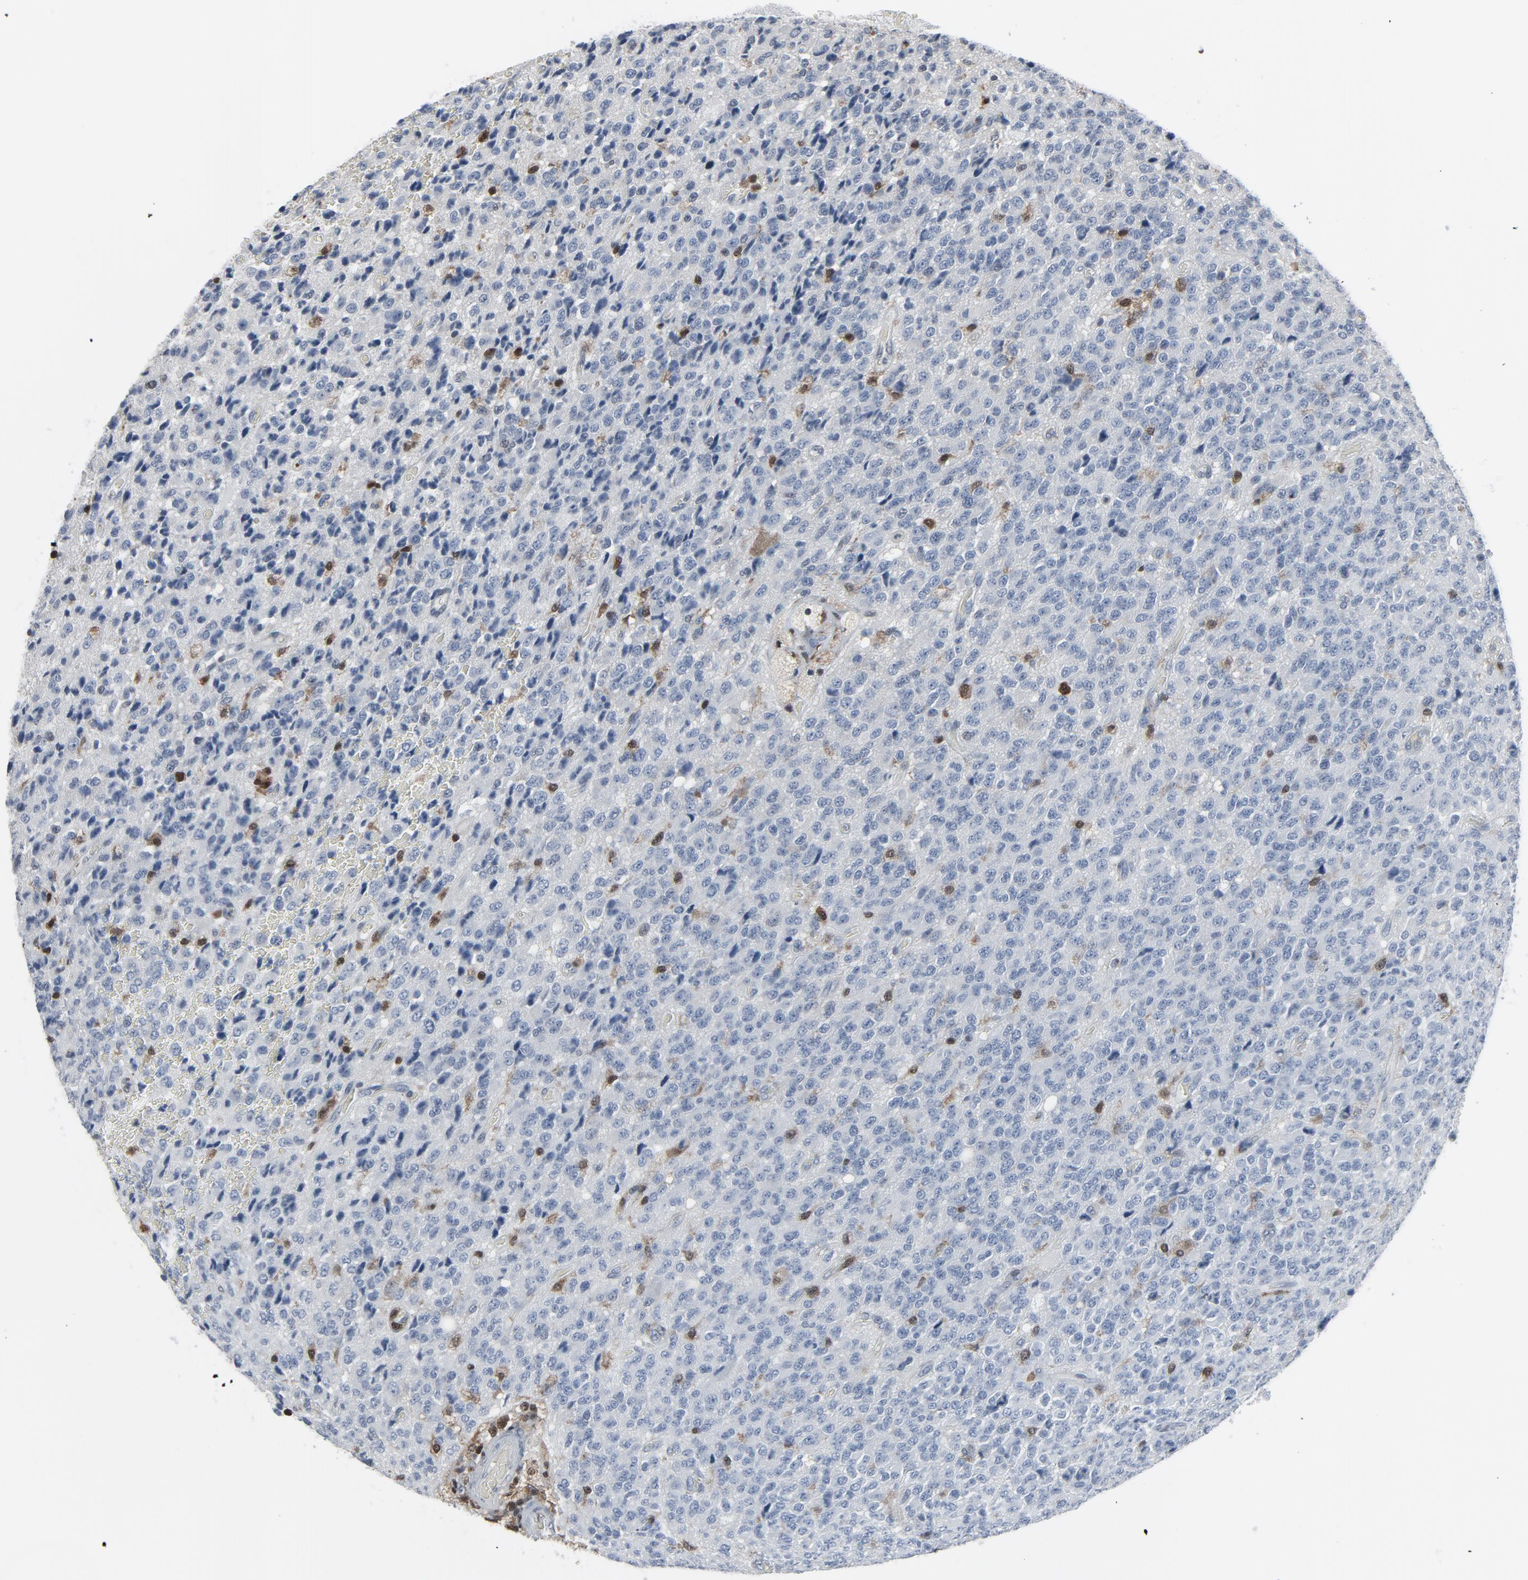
{"staining": {"intensity": "negative", "quantity": "none", "location": "none"}, "tissue": "glioma", "cell_type": "Tumor cells", "image_type": "cancer", "snomed": [{"axis": "morphology", "description": "Glioma, malignant, High grade"}, {"axis": "topography", "description": "pancreas cauda"}], "caption": "The photomicrograph shows no significant staining in tumor cells of glioma.", "gene": "STAT5A", "patient": {"sex": "male", "age": 60}}